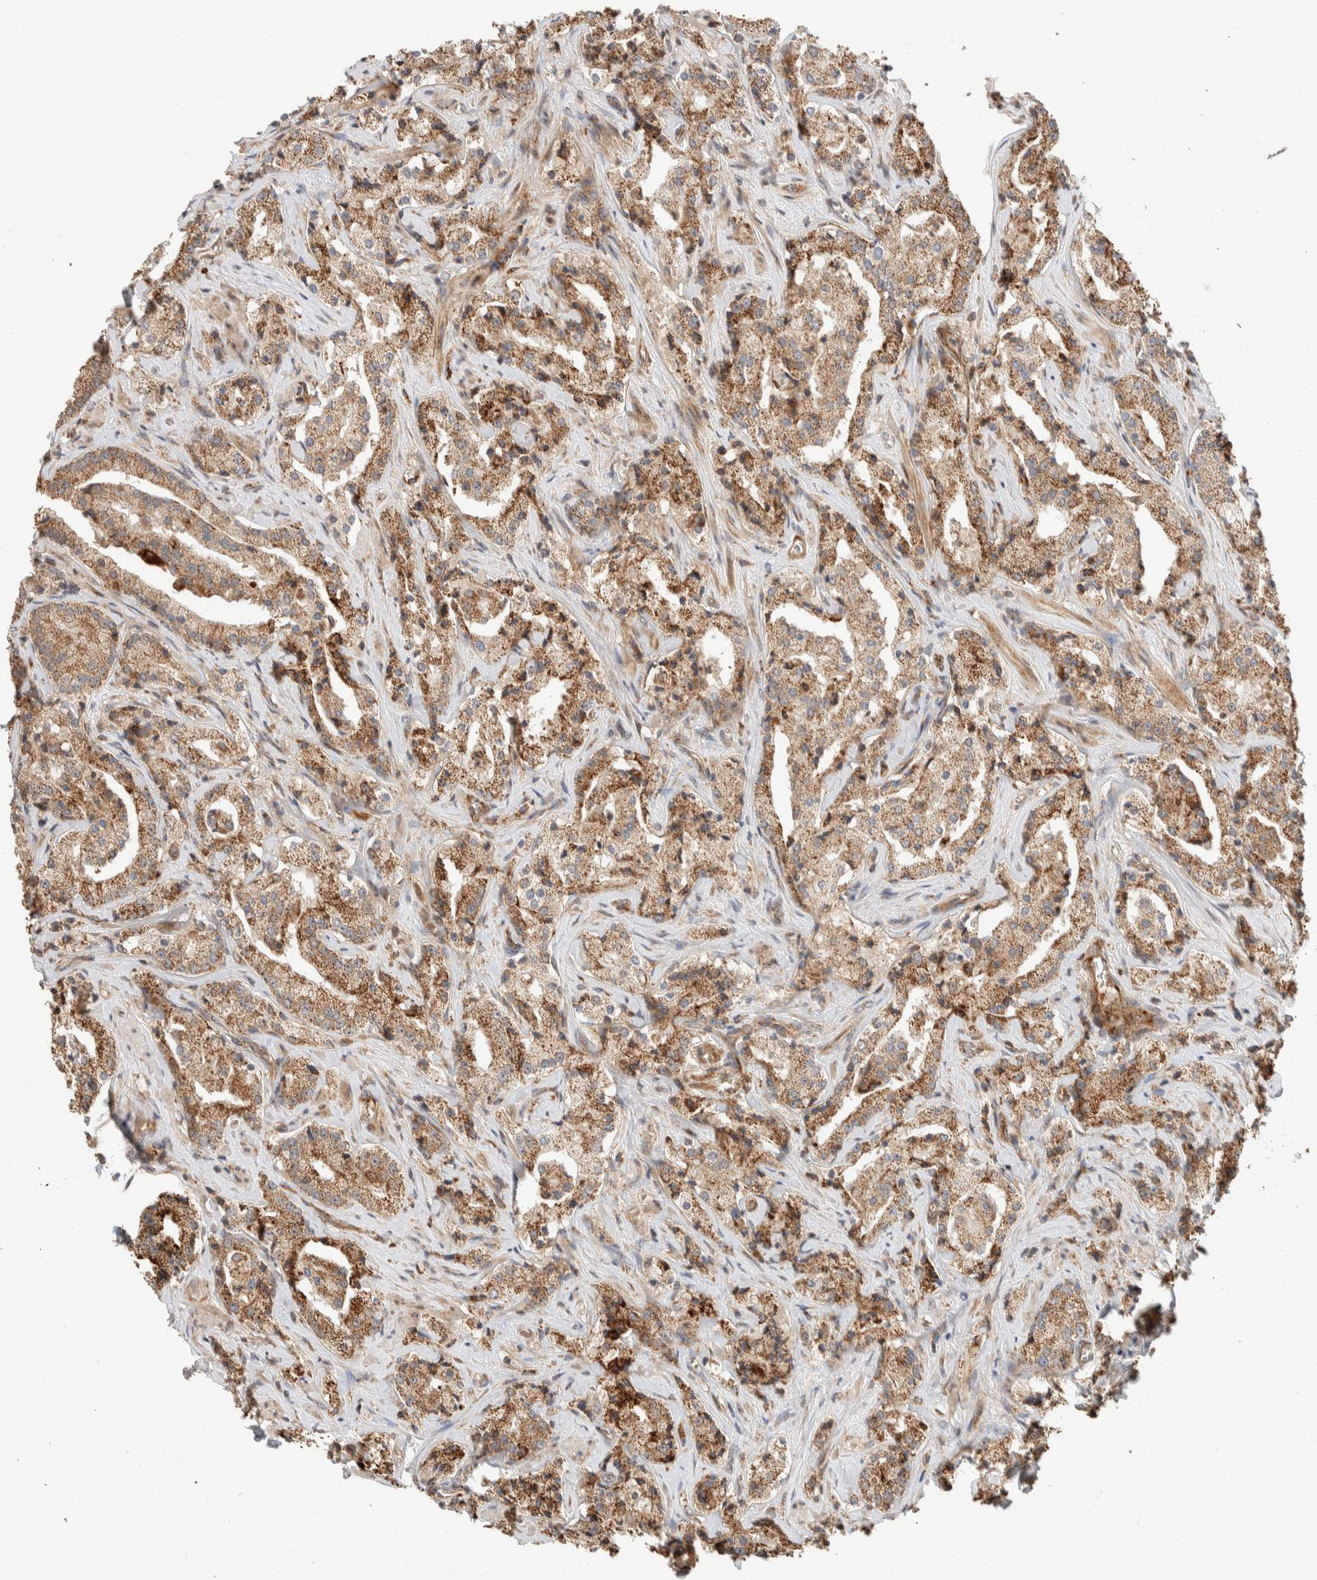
{"staining": {"intensity": "moderate", "quantity": ">75%", "location": "cytoplasmic/membranous"}, "tissue": "prostate cancer", "cell_type": "Tumor cells", "image_type": "cancer", "snomed": [{"axis": "morphology", "description": "Adenocarcinoma, High grade"}, {"axis": "topography", "description": "Prostate"}], "caption": "Prostate adenocarcinoma (high-grade) stained with a protein marker displays moderate staining in tumor cells.", "gene": "KIF9", "patient": {"sex": "male", "age": 63}}